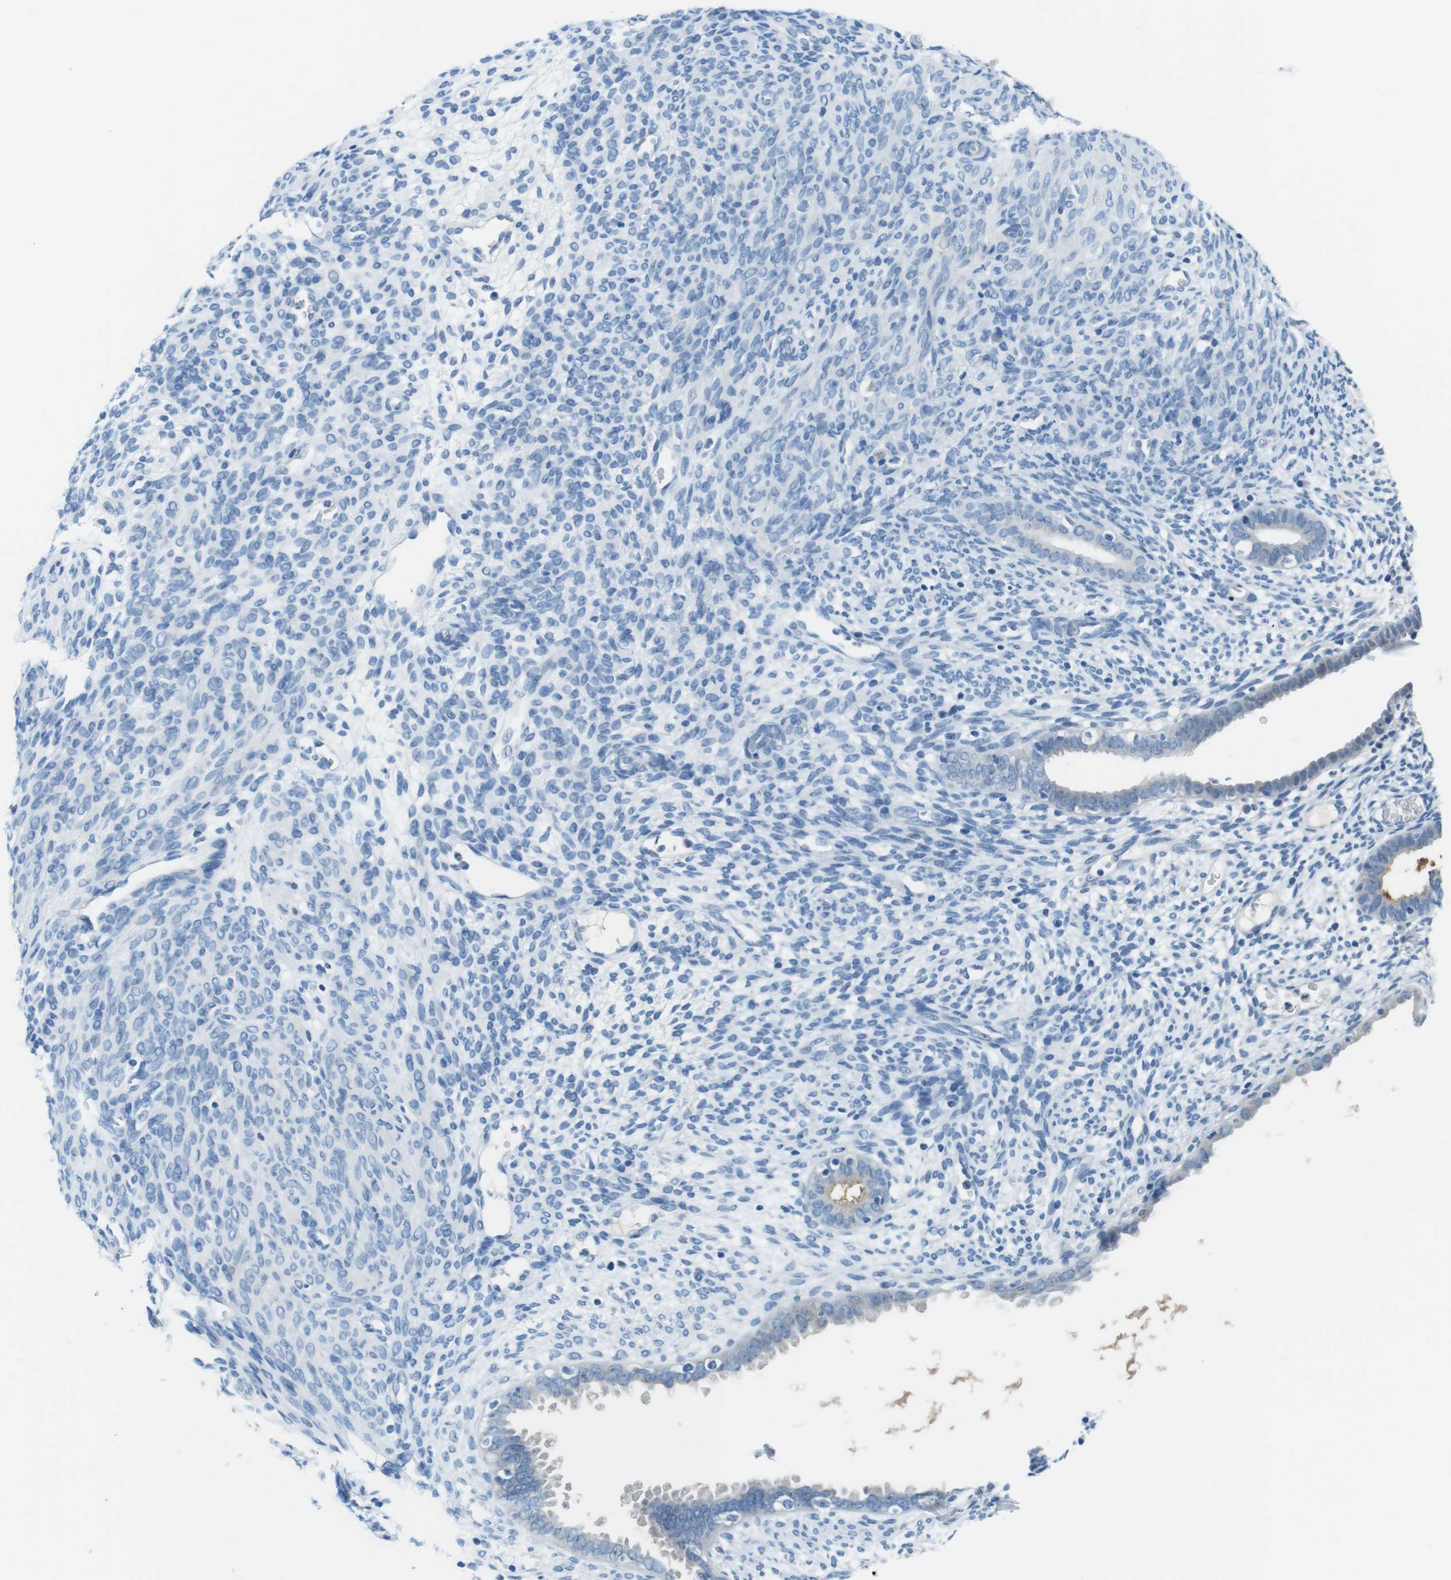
{"staining": {"intensity": "negative", "quantity": "none", "location": "none"}, "tissue": "endometrium", "cell_type": "Cells in endometrial stroma", "image_type": "normal", "snomed": [{"axis": "morphology", "description": "Normal tissue, NOS"}, {"axis": "morphology", "description": "Atrophy, NOS"}, {"axis": "topography", "description": "Uterus"}, {"axis": "topography", "description": "Endometrium"}], "caption": "DAB (3,3'-diaminobenzidine) immunohistochemical staining of benign human endometrium displays no significant expression in cells in endometrial stroma.", "gene": "SLC35A3", "patient": {"sex": "female", "age": 68}}